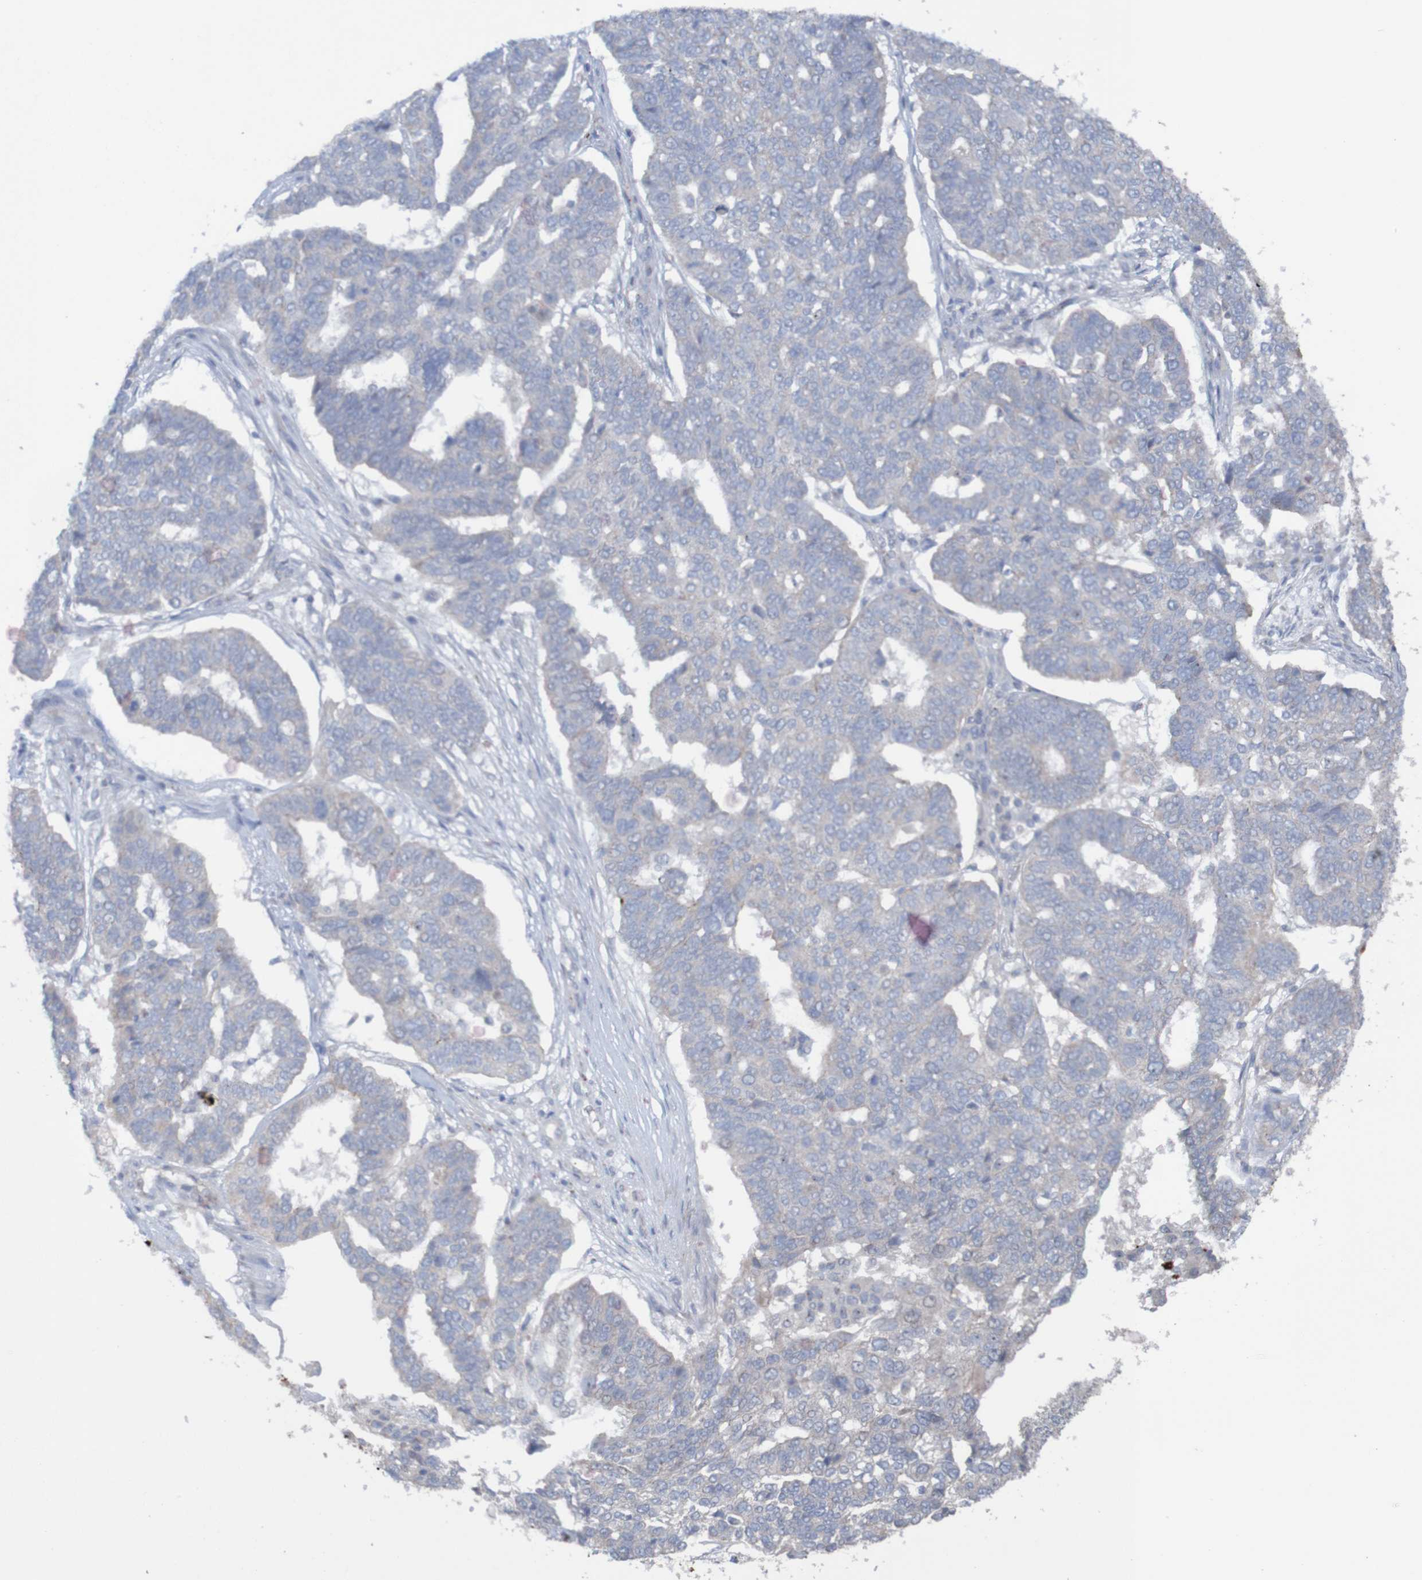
{"staining": {"intensity": "negative", "quantity": "none", "location": "none"}, "tissue": "ovarian cancer", "cell_type": "Tumor cells", "image_type": "cancer", "snomed": [{"axis": "morphology", "description": "Cystadenocarcinoma, serous, NOS"}, {"axis": "topography", "description": "Ovary"}], "caption": "Ovarian cancer was stained to show a protein in brown. There is no significant expression in tumor cells.", "gene": "ANGPT4", "patient": {"sex": "female", "age": 59}}